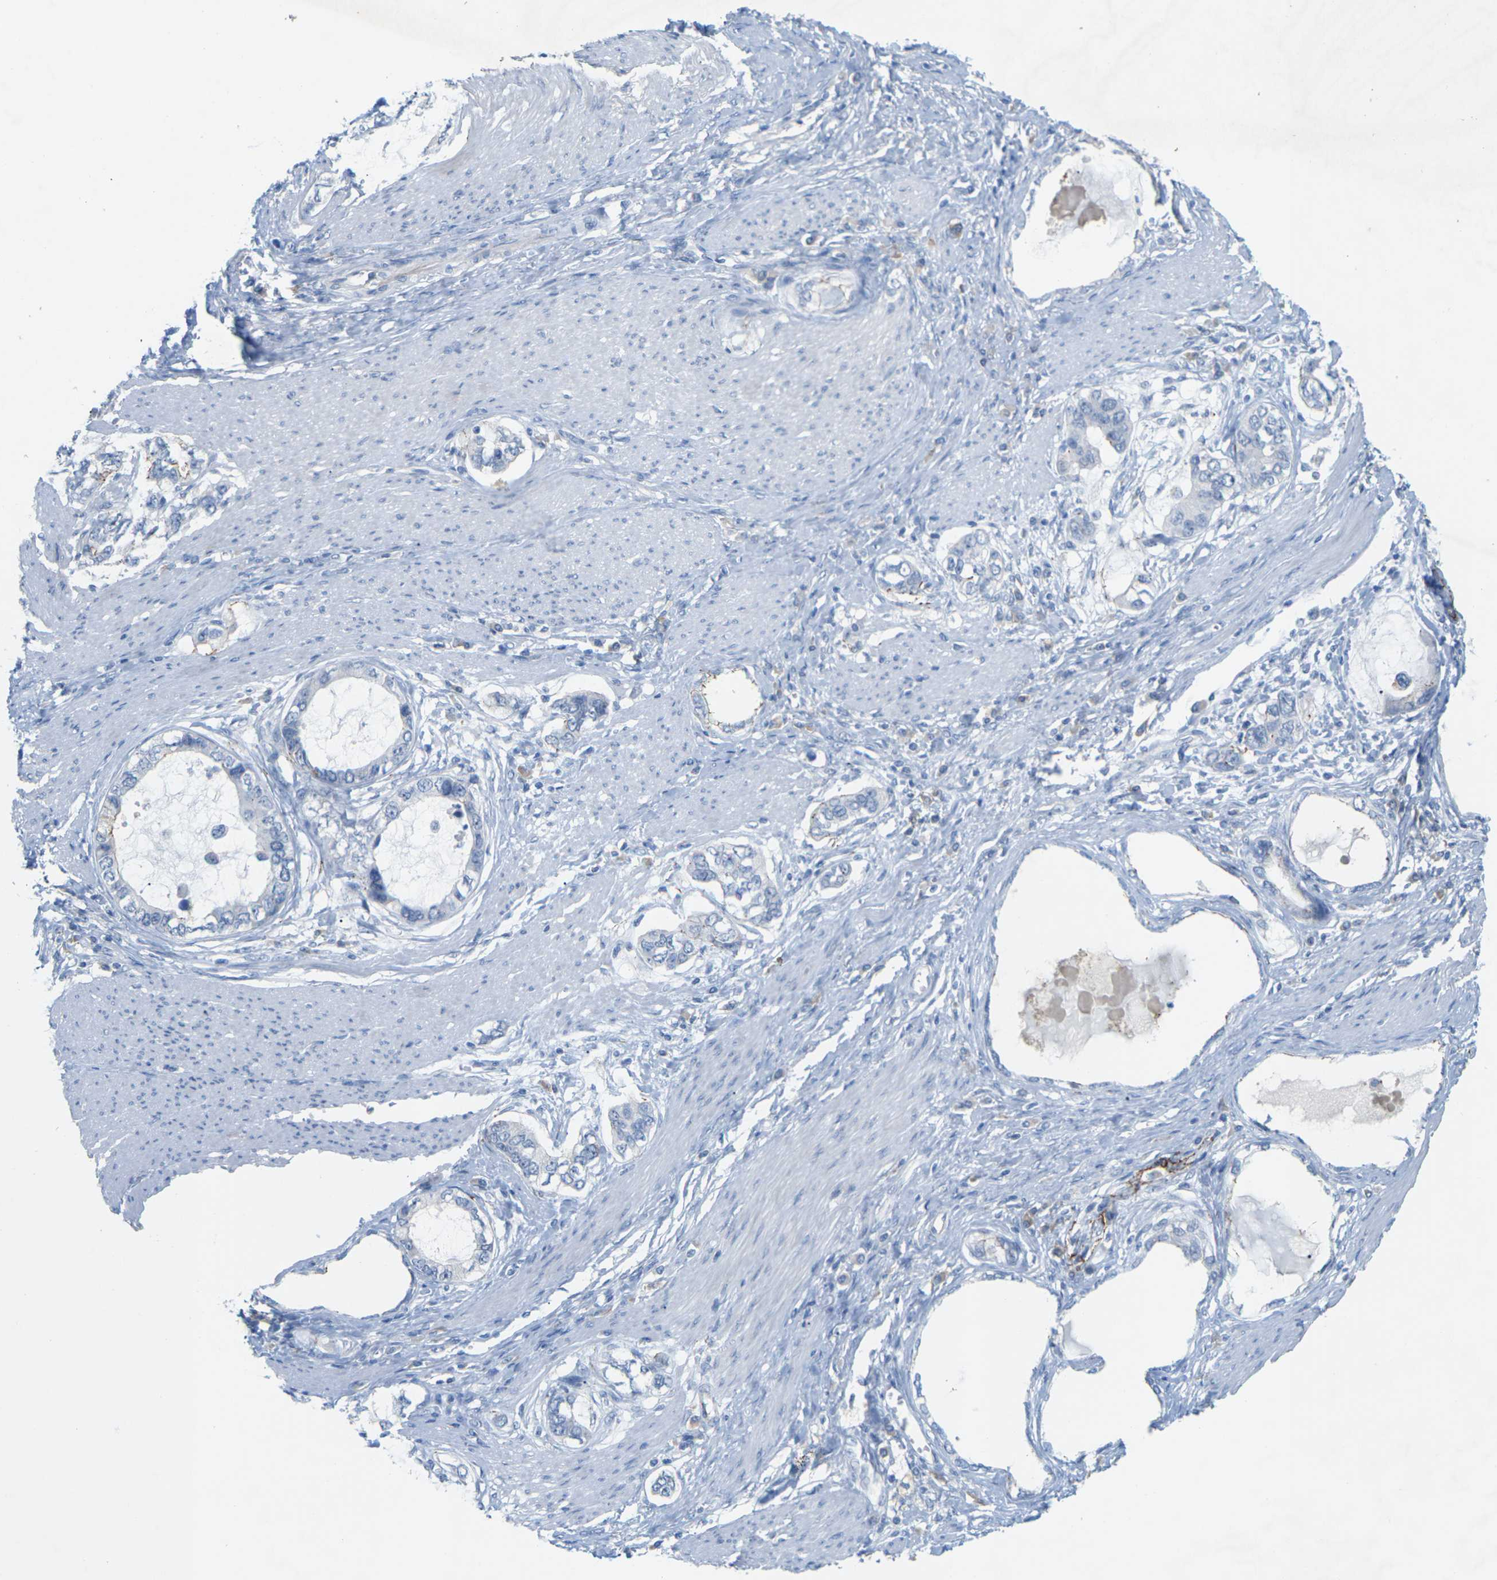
{"staining": {"intensity": "negative", "quantity": "none", "location": "none"}, "tissue": "stomach cancer", "cell_type": "Tumor cells", "image_type": "cancer", "snomed": [{"axis": "morphology", "description": "Adenocarcinoma, NOS"}, {"axis": "topography", "description": "Stomach, lower"}], "caption": "Adenocarcinoma (stomach) was stained to show a protein in brown. There is no significant positivity in tumor cells.", "gene": "CLDN3", "patient": {"sex": "female", "age": 93}}